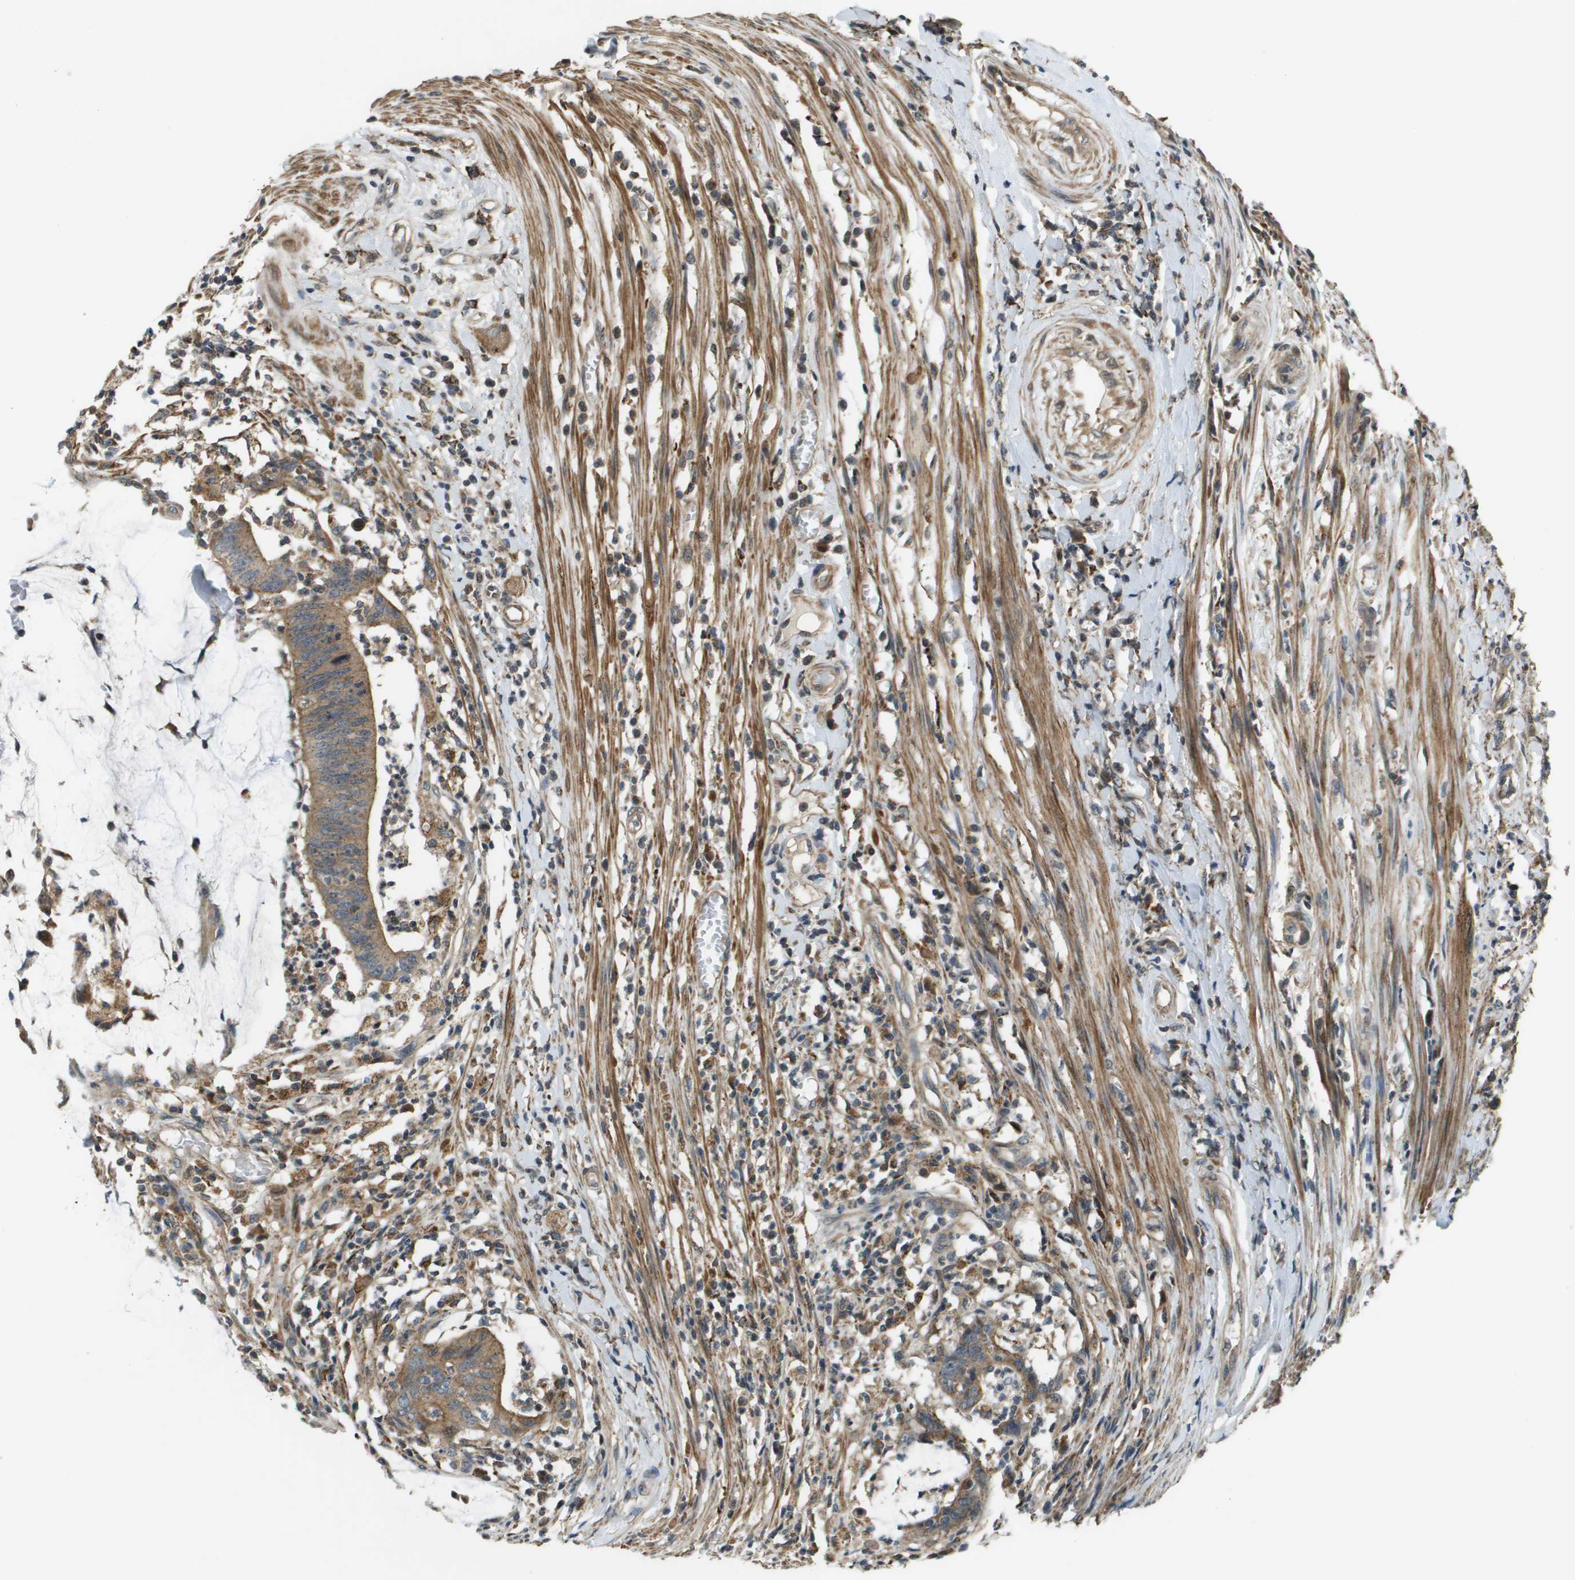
{"staining": {"intensity": "moderate", "quantity": ">75%", "location": "cytoplasmic/membranous"}, "tissue": "colorectal cancer", "cell_type": "Tumor cells", "image_type": "cancer", "snomed": [{"axis": "morphology", "description": "Adenocarcinoma, NOS"}, {"axis": "topography", "description": "Rectum"}], "caption": "A high-resolution histopathology image shows immunohistochemistry staining of adenocarcinoma (colorectal), which displays moderate cytoplasmic/membranous expression in about >75% of tumor cells. (Stains: DAB in brown, nuclei in blue, Microscopy: brightfield microscopy at high magnification).", "gene": "CDKN2C", "patient": {"sex": "female", "age": 66}}